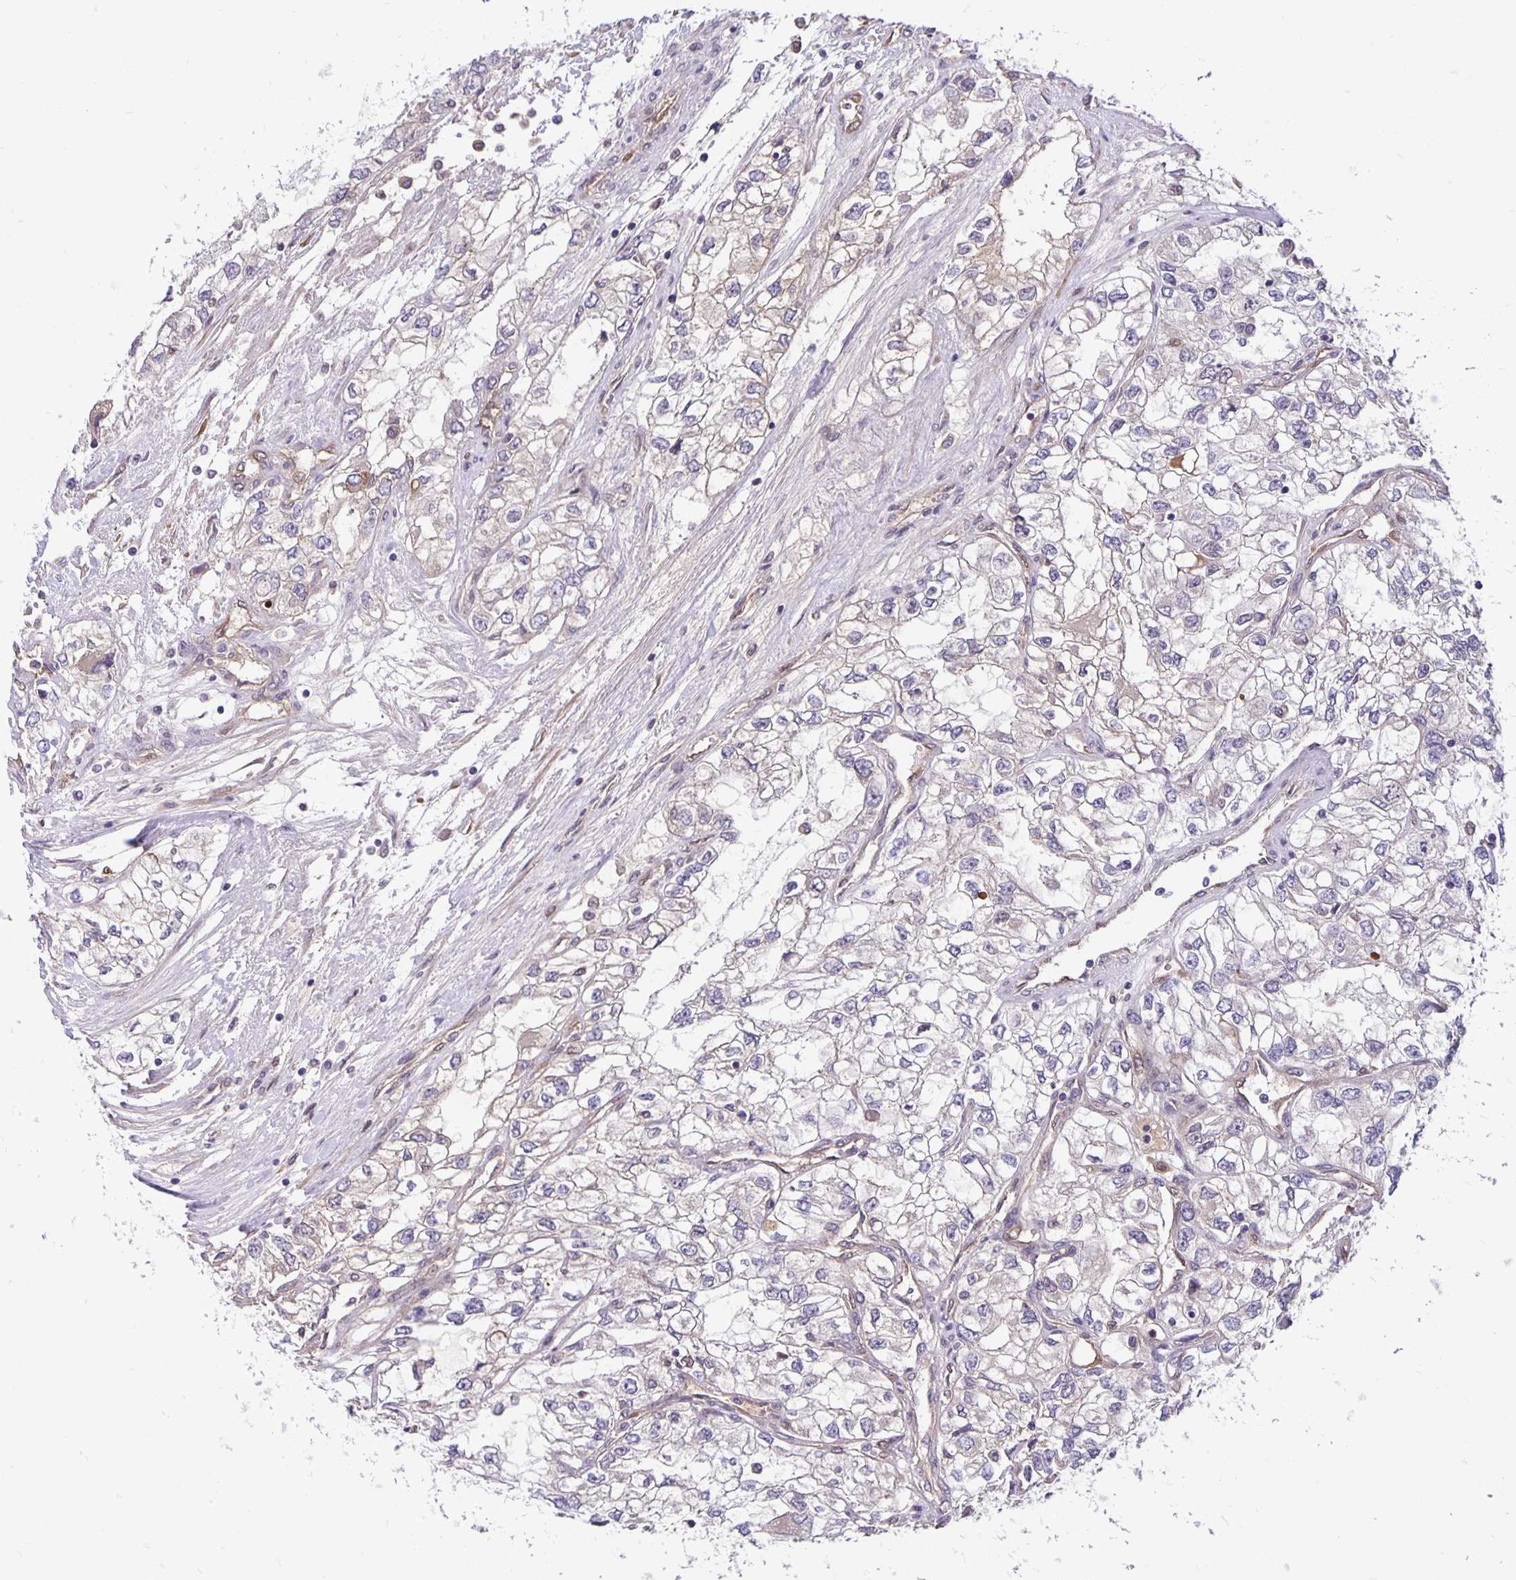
{"staining": {"intensity": "negative", "quantity": "none", "location": "none"}, "tissue": "renal cancer", "cell_type": "Tumor cells", "image_type": "cancer", "snomed": [{"axis": "morphology", "description": "Adenocarcinoma, NOS"}, {"axis": "topography", "description": "Kidney"}], "caption": "Tumor cells show no significant protein expression in renal adenocarcinoma.", "gene": "TAX1BP3", "patient": {"sex": "female", "age": 59}}